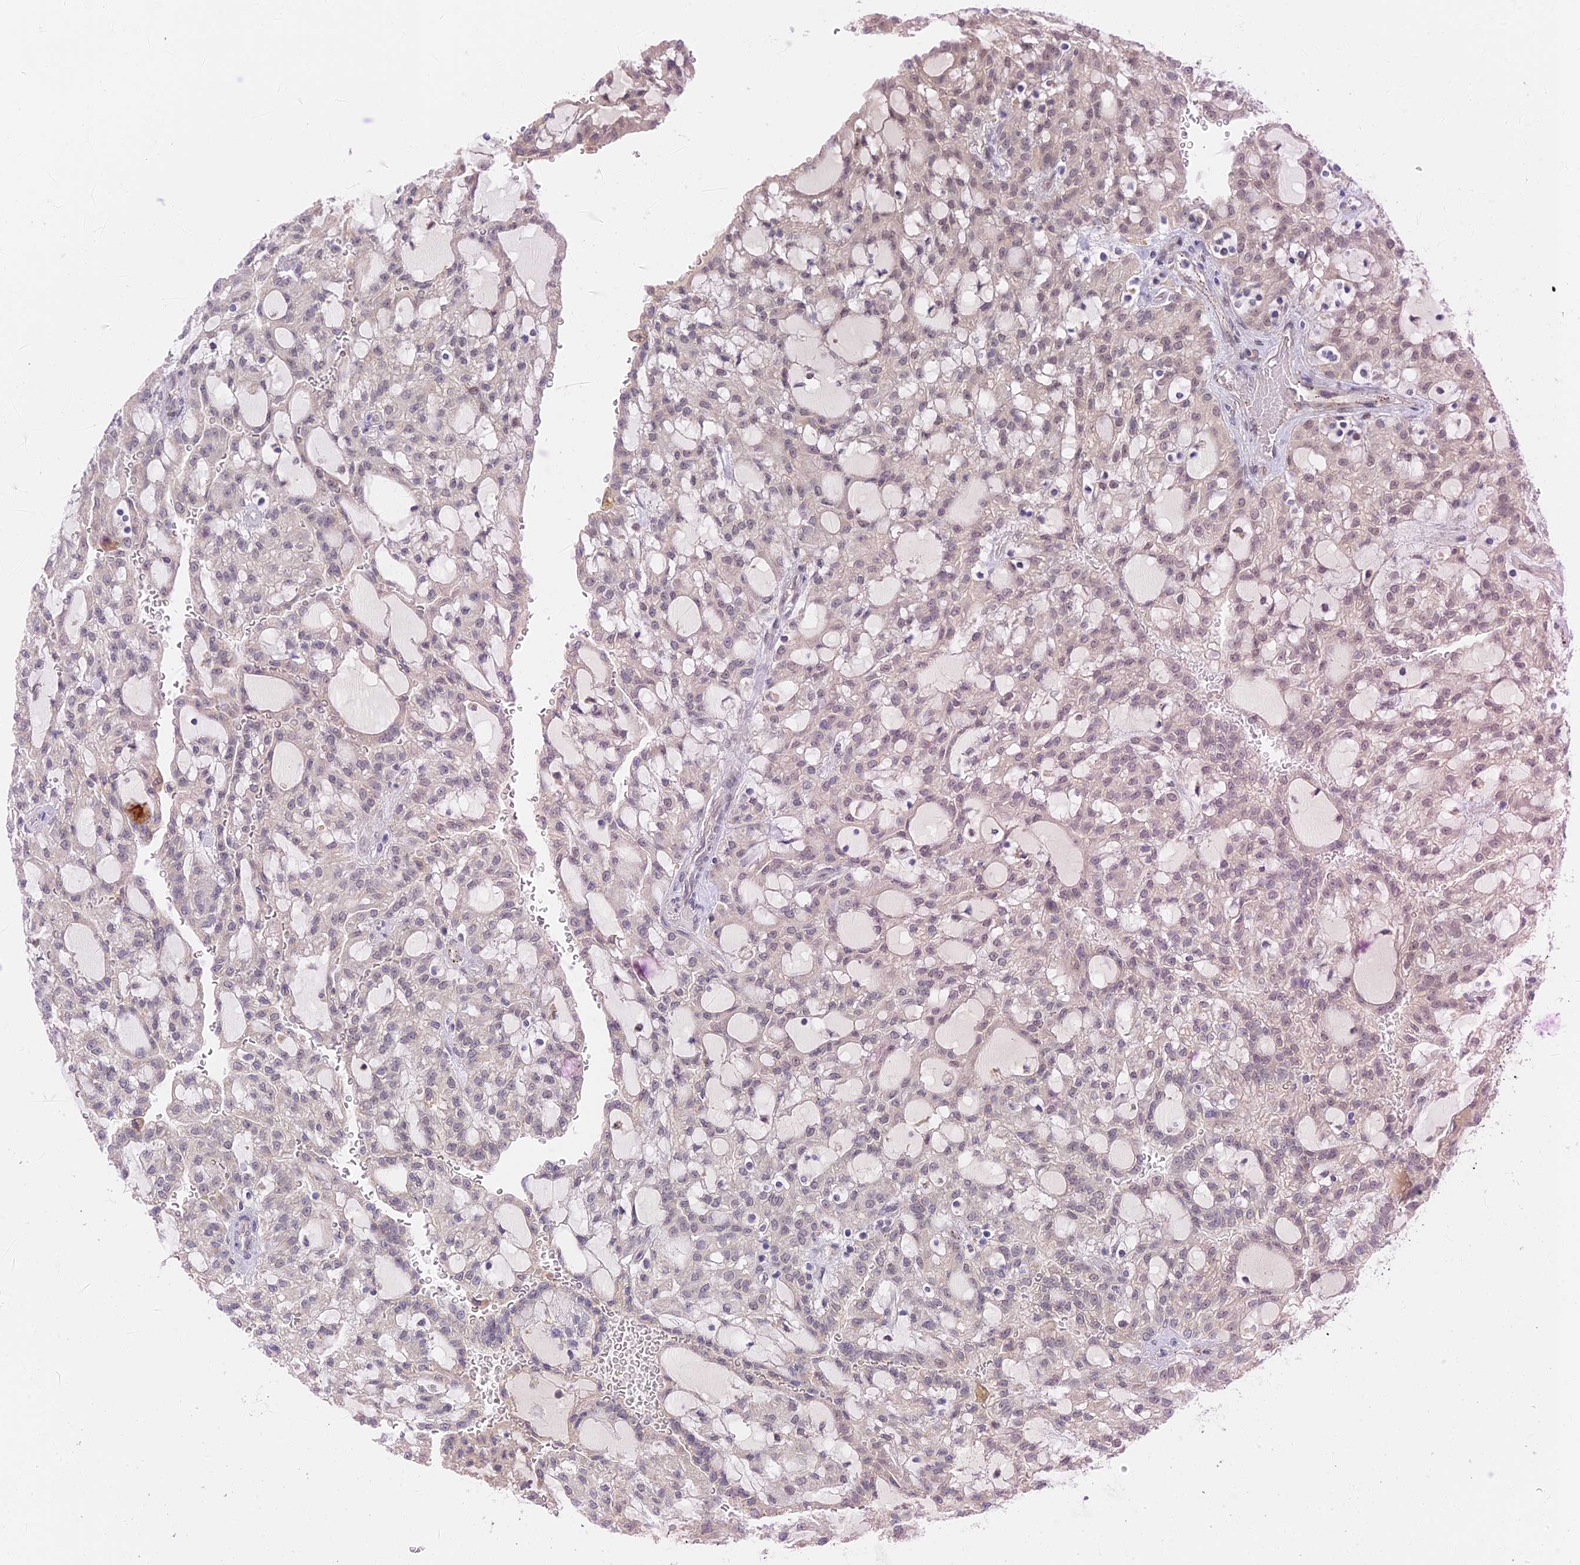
{"staining": {"intensity": "weak", "quantity": "25%-75%", "location": "nuclear"}, "tissue": "renal cancer", "cell_type": "Tumor cells", "image_type": "cancer", "snomed": [{"axis": "morphology", "description": "Adenocarcinoma, NOS"}, {"axis": "topography", "description": "Kidney"}], "caption": "There is low levels of weak nuclear staining in tumor cells of renal cancer (adenocarcinoma), as demonstrated by immunohistochemical staining (brown color).", "gene": "ZUP1", "patient": {"sex": "male", "age": 63}}